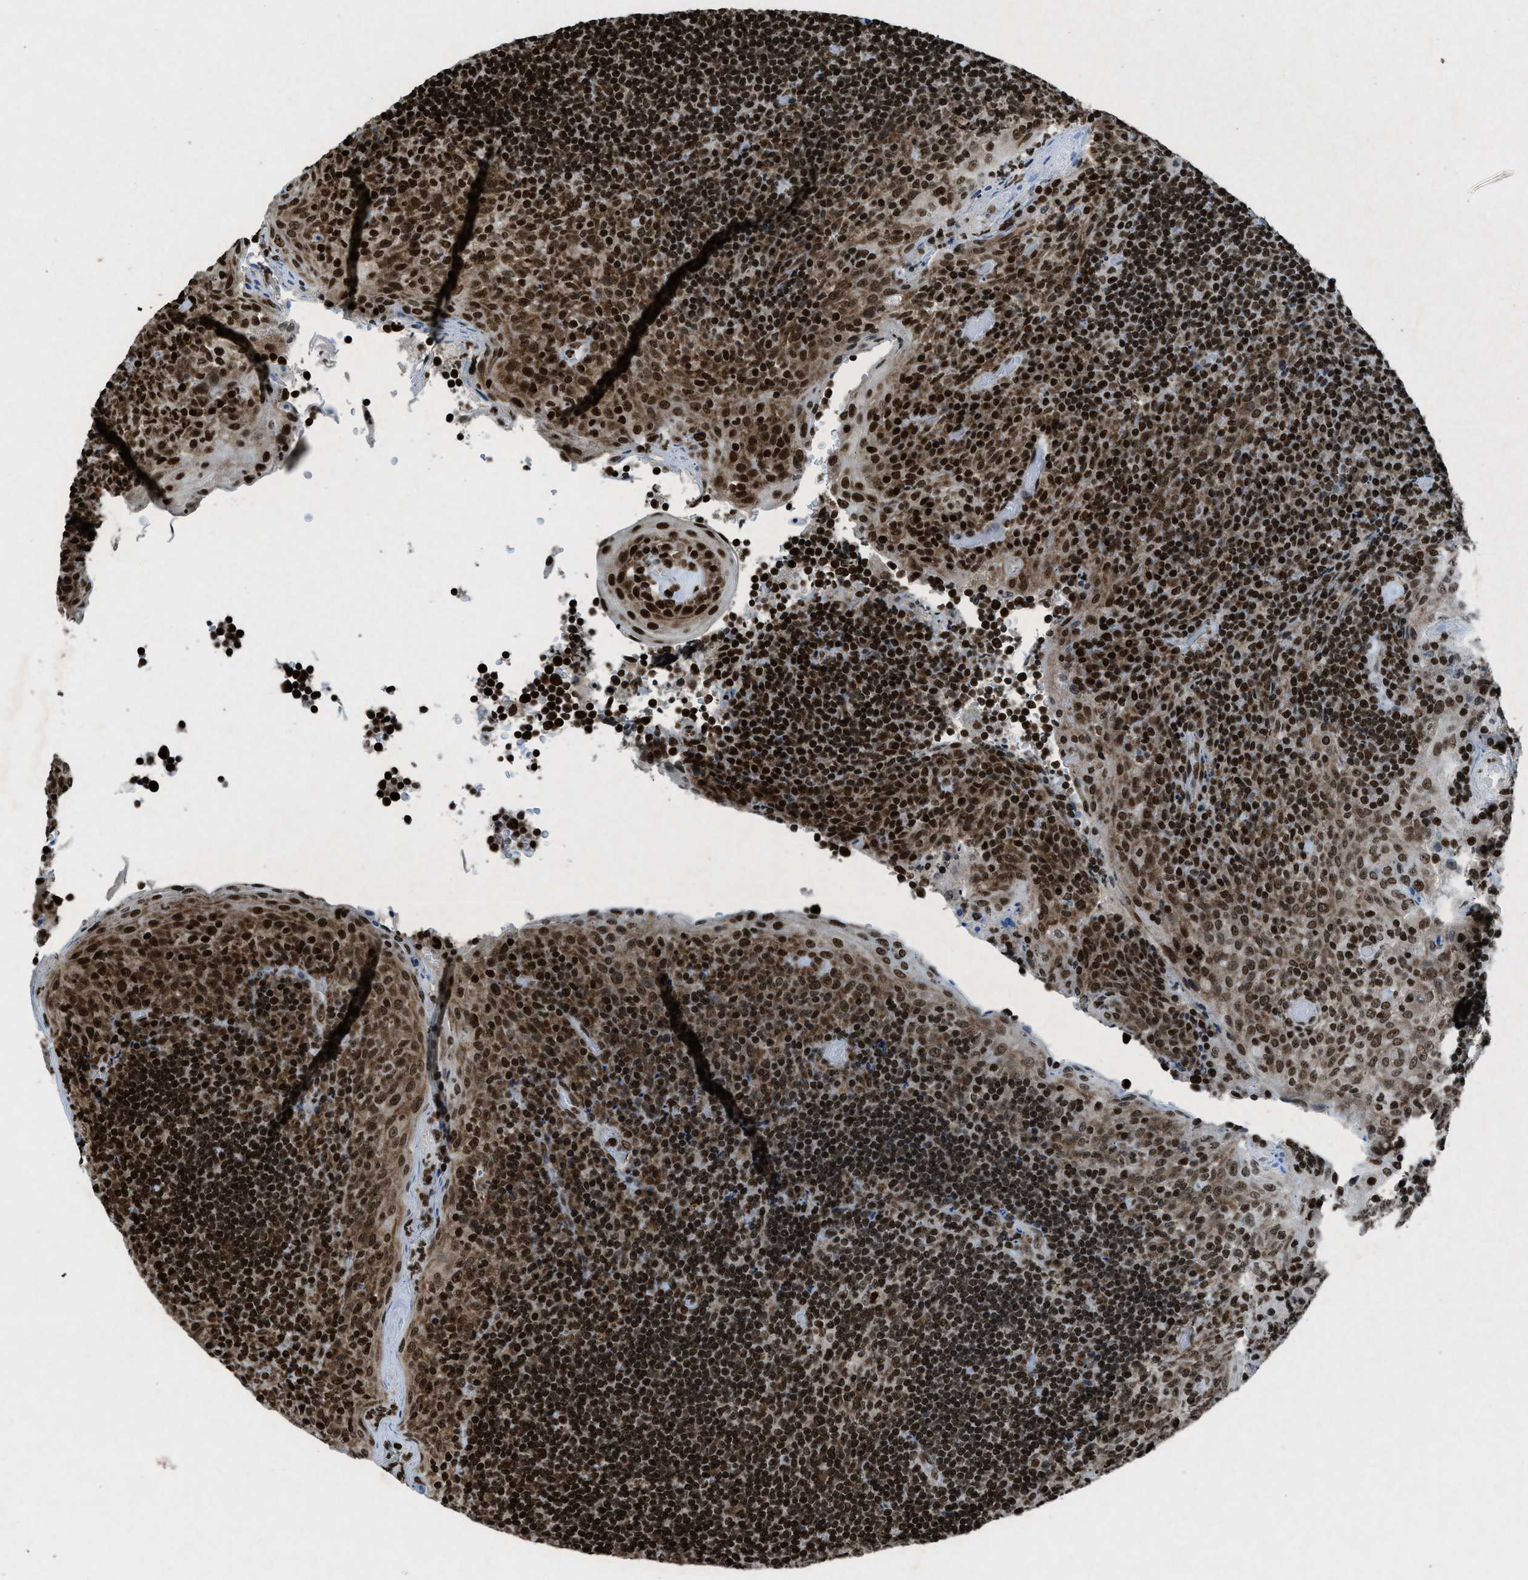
{"staining": {"intensity": "strong", "quantity": ">75%", "location": "nuclear"}, "tissue": "tonsil", "cell_type": "Germinal center cells", "image_type": "normal", "snomed": [{"axis": "morphology", "description": "Normal tissue, NOS"}, {"axis": "topography", "description": "Tonsil"}], "caption": "Protein staining of benign tonsil exhibits strong nuclear expression in approximately >75% of germinal center cells.", "gene": "NXF1", "patient": {"sex": "male", "age": 17}}